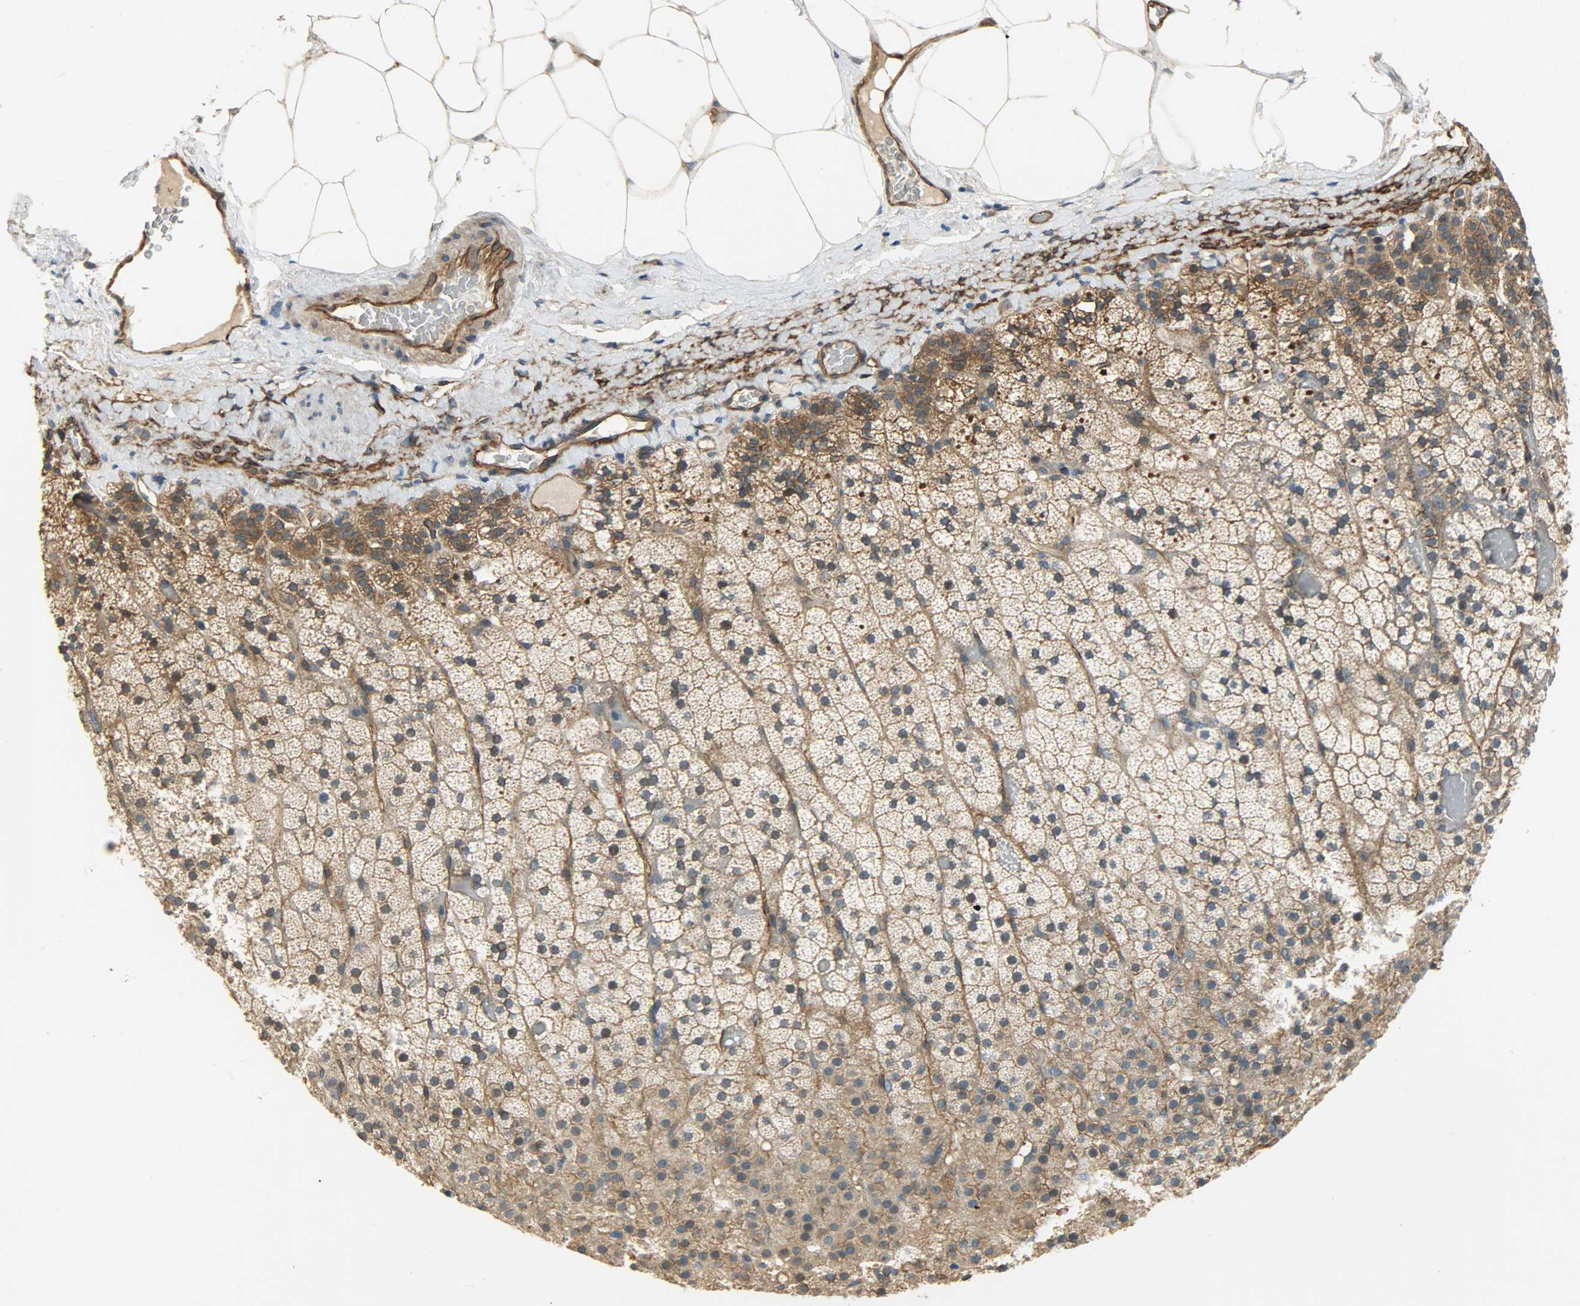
{"staining": {"intensity": "moderate", "quantity": ">75%", "location": "cytoplasmic/membranous"}, "tissue": "adrenal gland", "cell_type": "Glandular cells", "image_type": "normal", "snomed": [{"axis": "morphology", "description": "Normal tissue, NOS"}, {"axis": "topography", "description": "Adrenal gland"}], "caption": "Immunohistochemical staining of normal human adrenal gland demonstrates medium levels of moderate cytoplasmic/membranous positivity in approximately >75% of glandular cells.", "gene": "KIAA1217", "patient": {"sex": "male", "age": 35}}